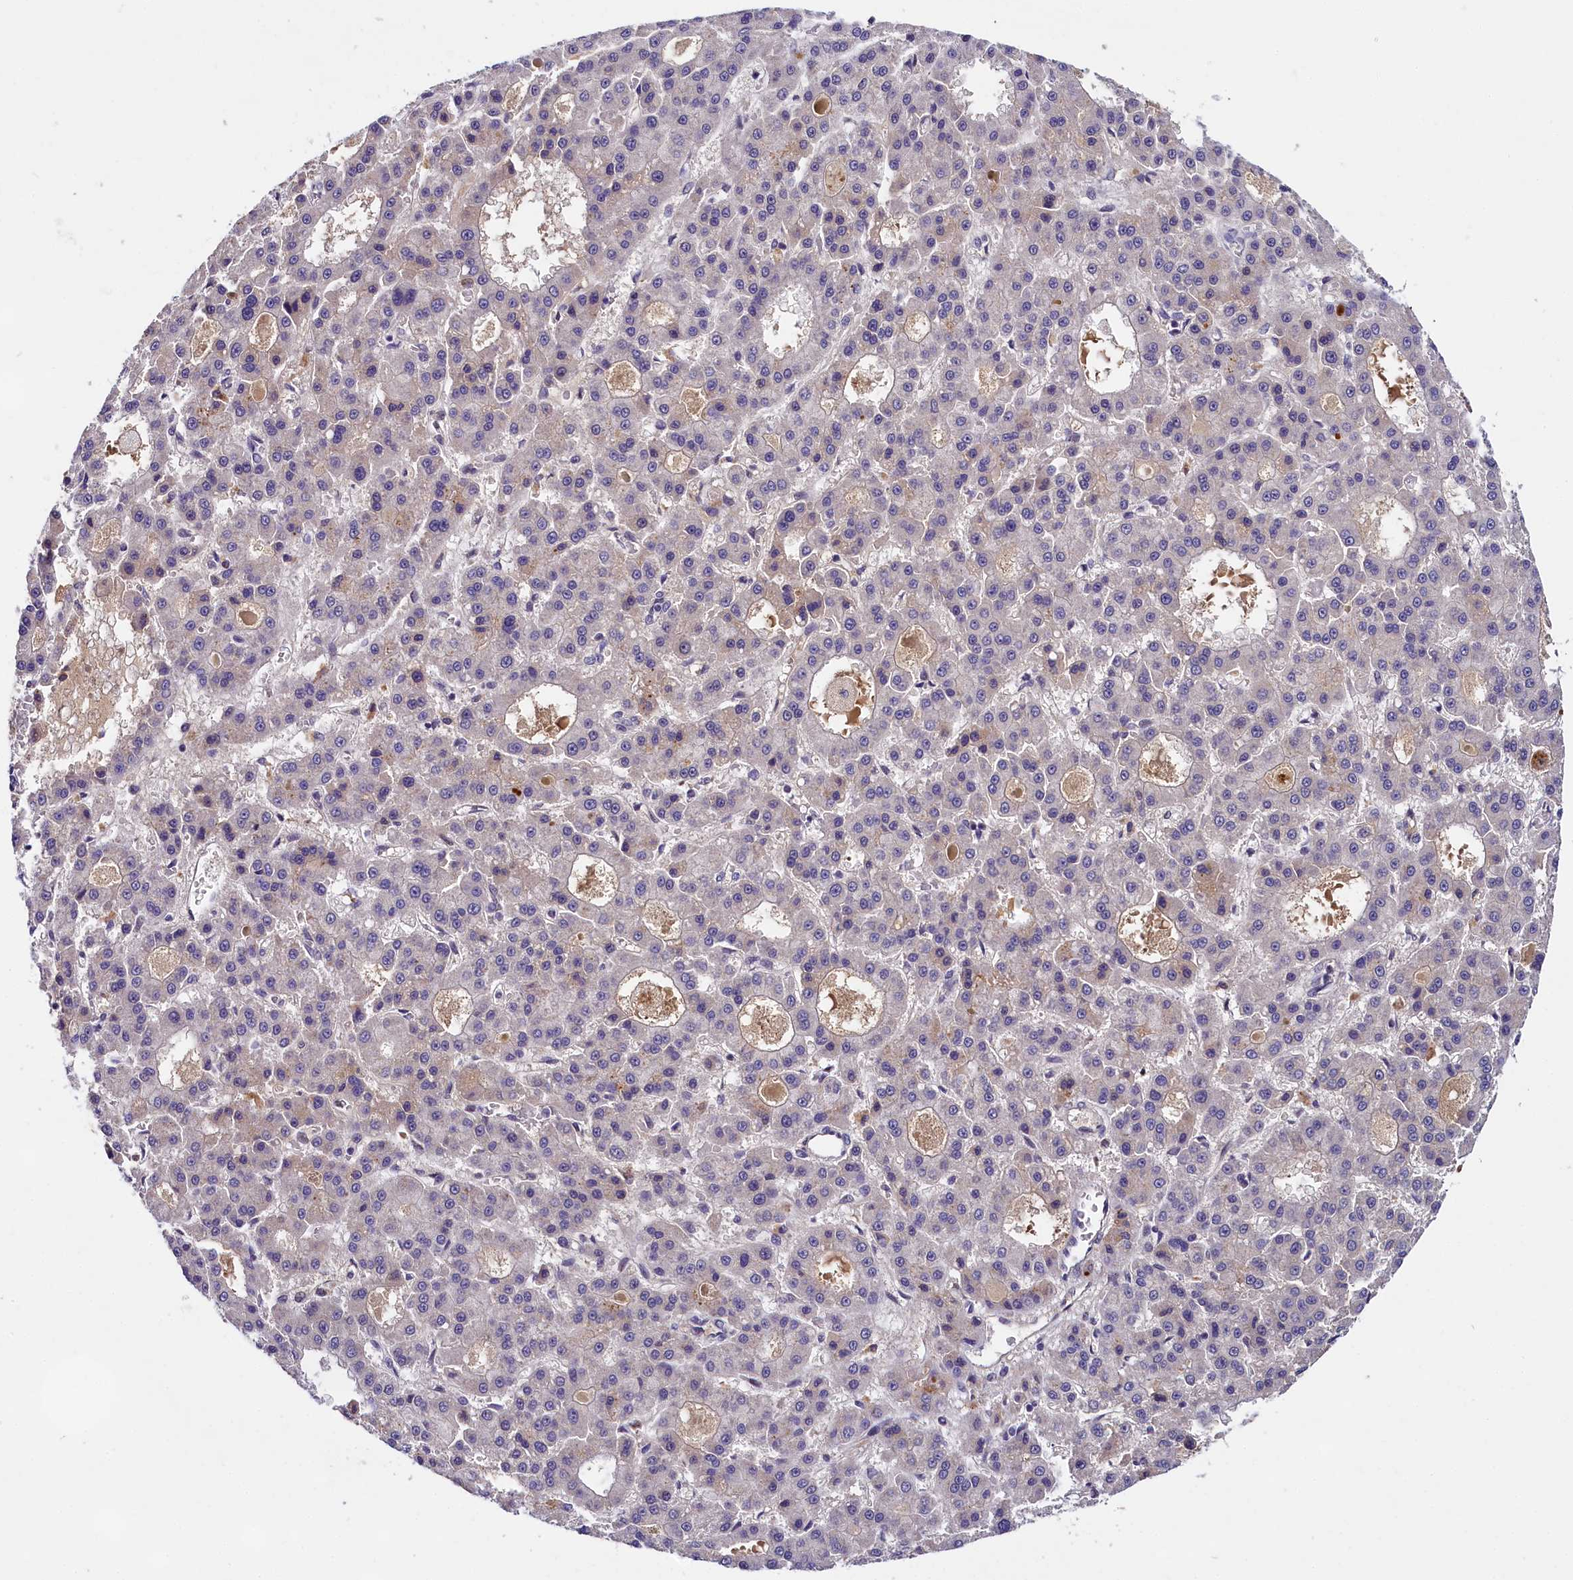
{"staining": {"intensity": "negative", "quantity": "none", "location": "none"}, "tissue": "liver cancer", "cell_type": "Tumor cells", "image_type": "cancer", "snomed": [{"axis": "morphology", "description": "Carcinoma, Hepatocellular, NOS"}, {"axis": "topography", "description": "Liver"}], "caption": "An immunohistochemistry (IHC) photomicrograph of hepatocellular carcinoma (liver) is shown. There is no staining in tumor cells of hepatocellular carcinoma (liver). (Brightfield microscopy of DAB (3,3'-diaminobenzidine) IHC at high magnification).", "gene": "ENKD1", "patient": {"sex": "male", "age": 70}}